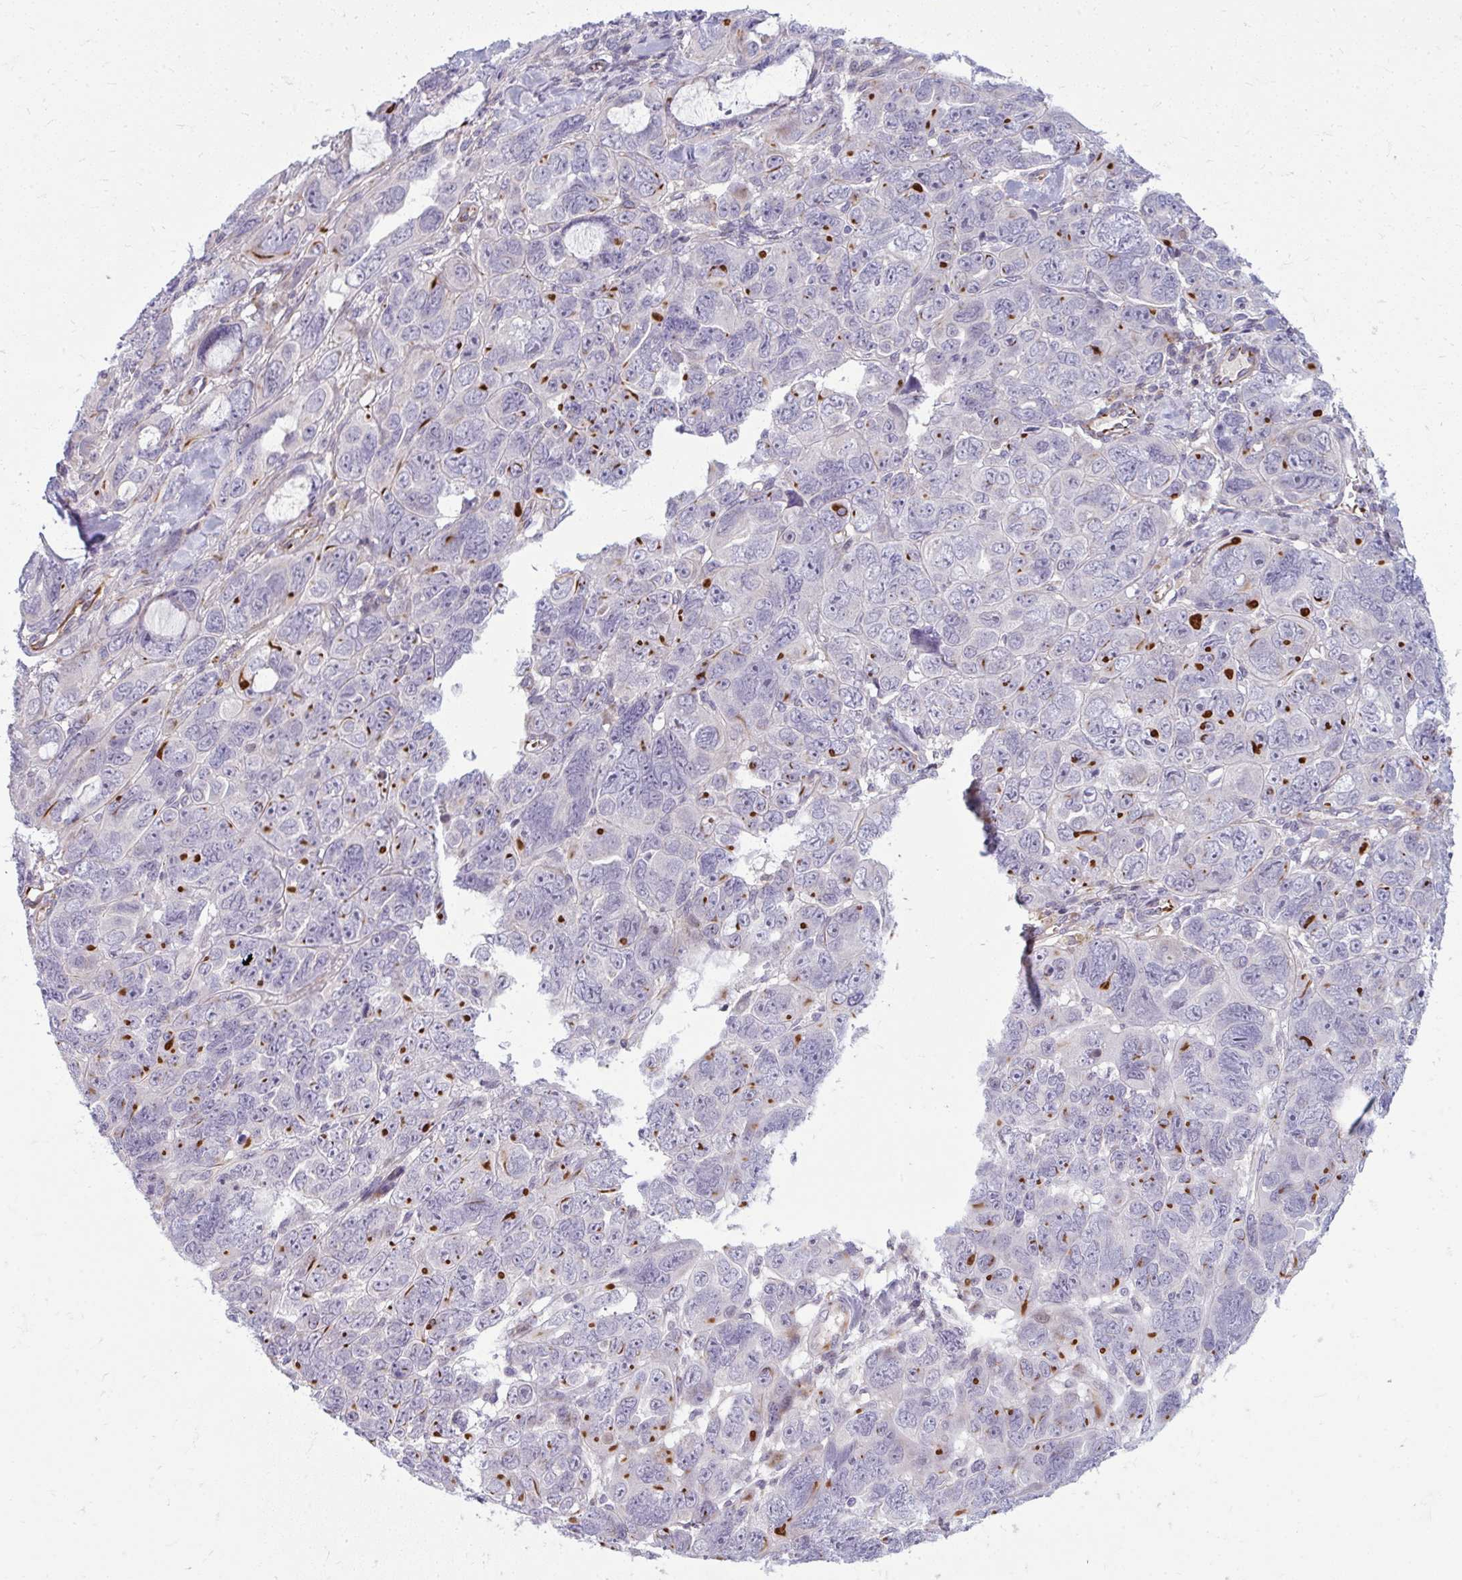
{"staining": {"intensity": "moderate", "quantity": "<25%", "location": "cytoplasmic/membranous"}, "tissue": "ovarian cancer", "cell_type": "Tumor cells", "image_type": "cancer", "snomed": [{"axis": "morphology", "description": "Cystadenocarcinoma, serous, NOS"}, {"axis": "topography", "description": "Ovary"}], "caption": "Moderate cytoplasmic/membranous protein expression is seen in about <25% of tumor cells in ovarian cancer.", "gene": "SLC14A1", "patient": {"sex": "female", "age": 63}}